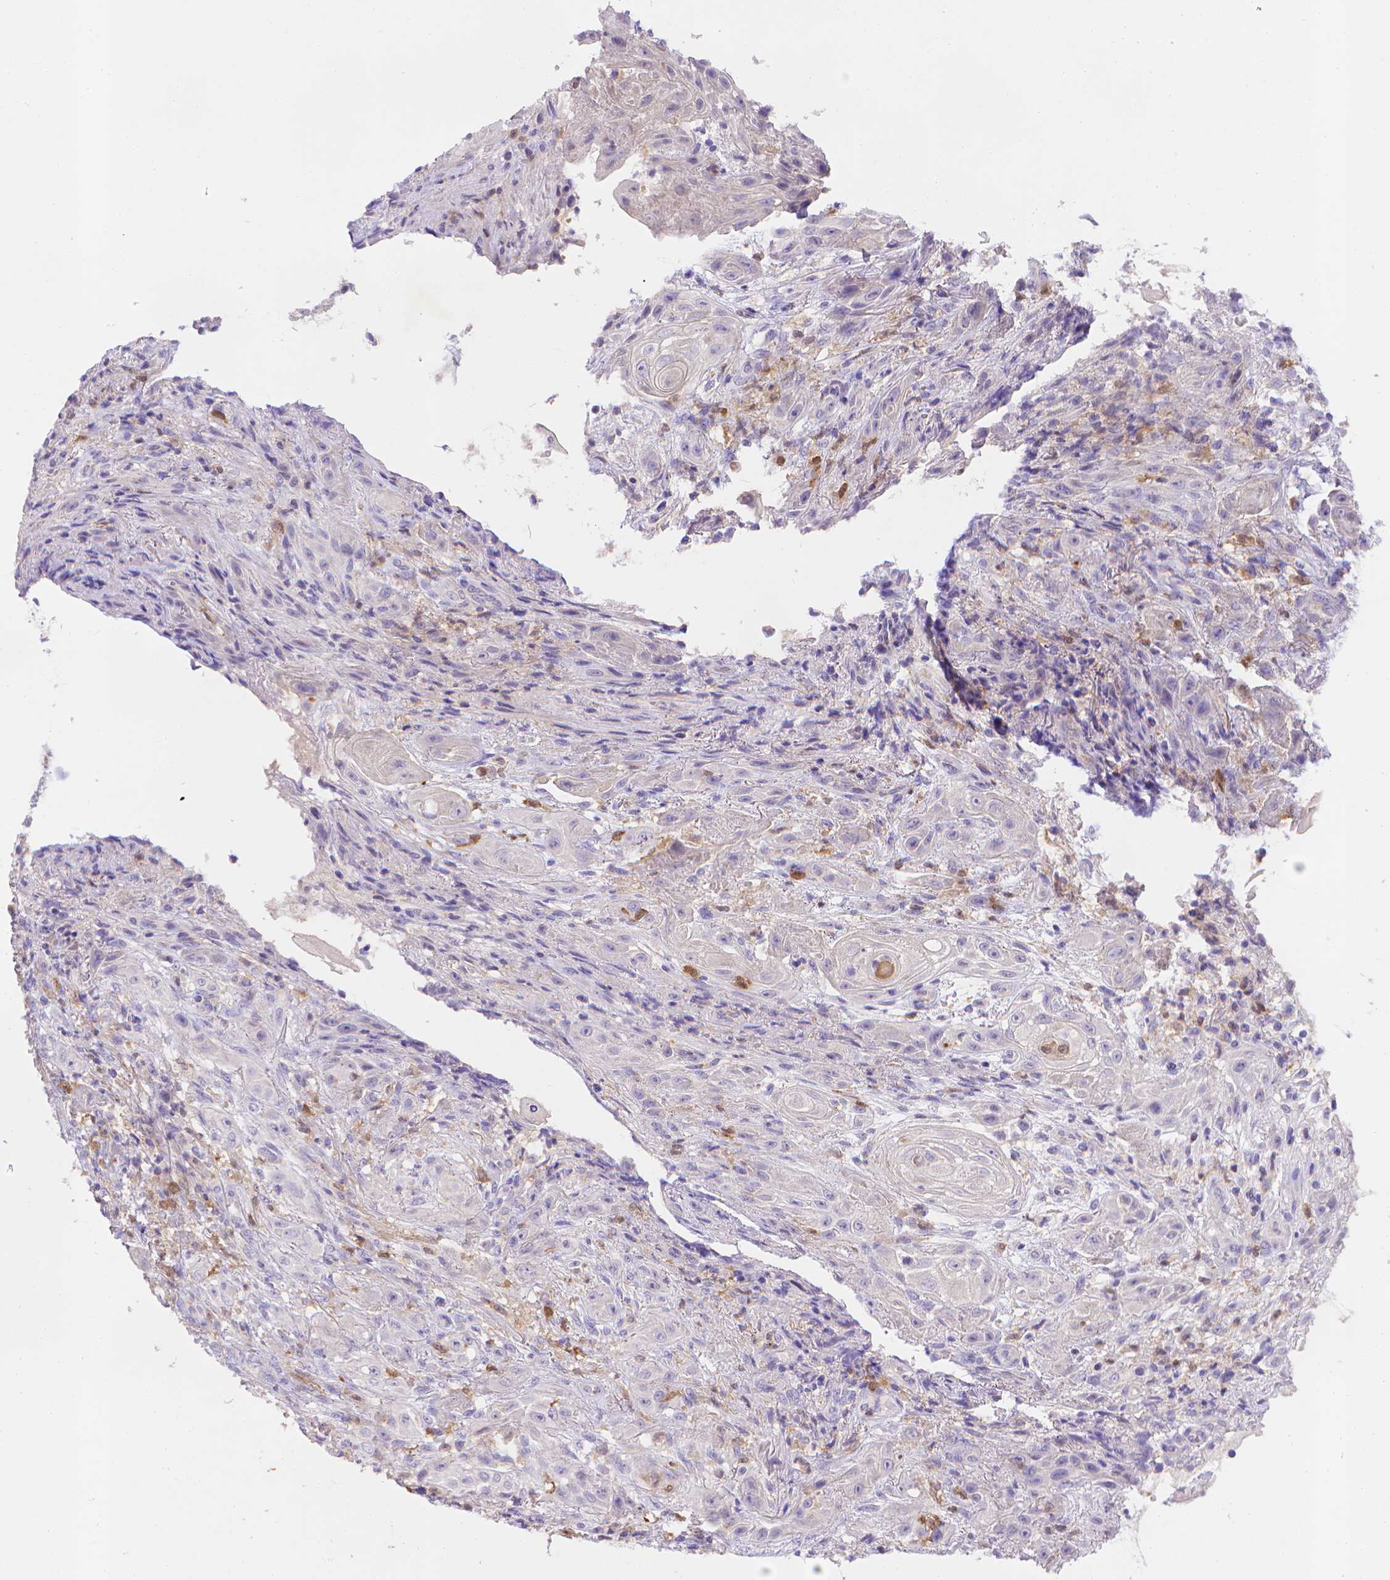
{"staining": {"intensity": "negative", "quantity": "none", "location": "none"}, "tissue": "skin cancer", "cell_type": "Tumor cells", "image_type": "cancer", "snomed": [{"axis": "morphology", "description": "Squamous cell carcinoma, NOS"}, {"axis": "topography", "description": "Skin"}], "caption": "Tumor cells show no significant positivity in skin cancer (squamous cell carcinoma).", "gene": "FGD2", "patient": {"sex": "male", "age": 62}}